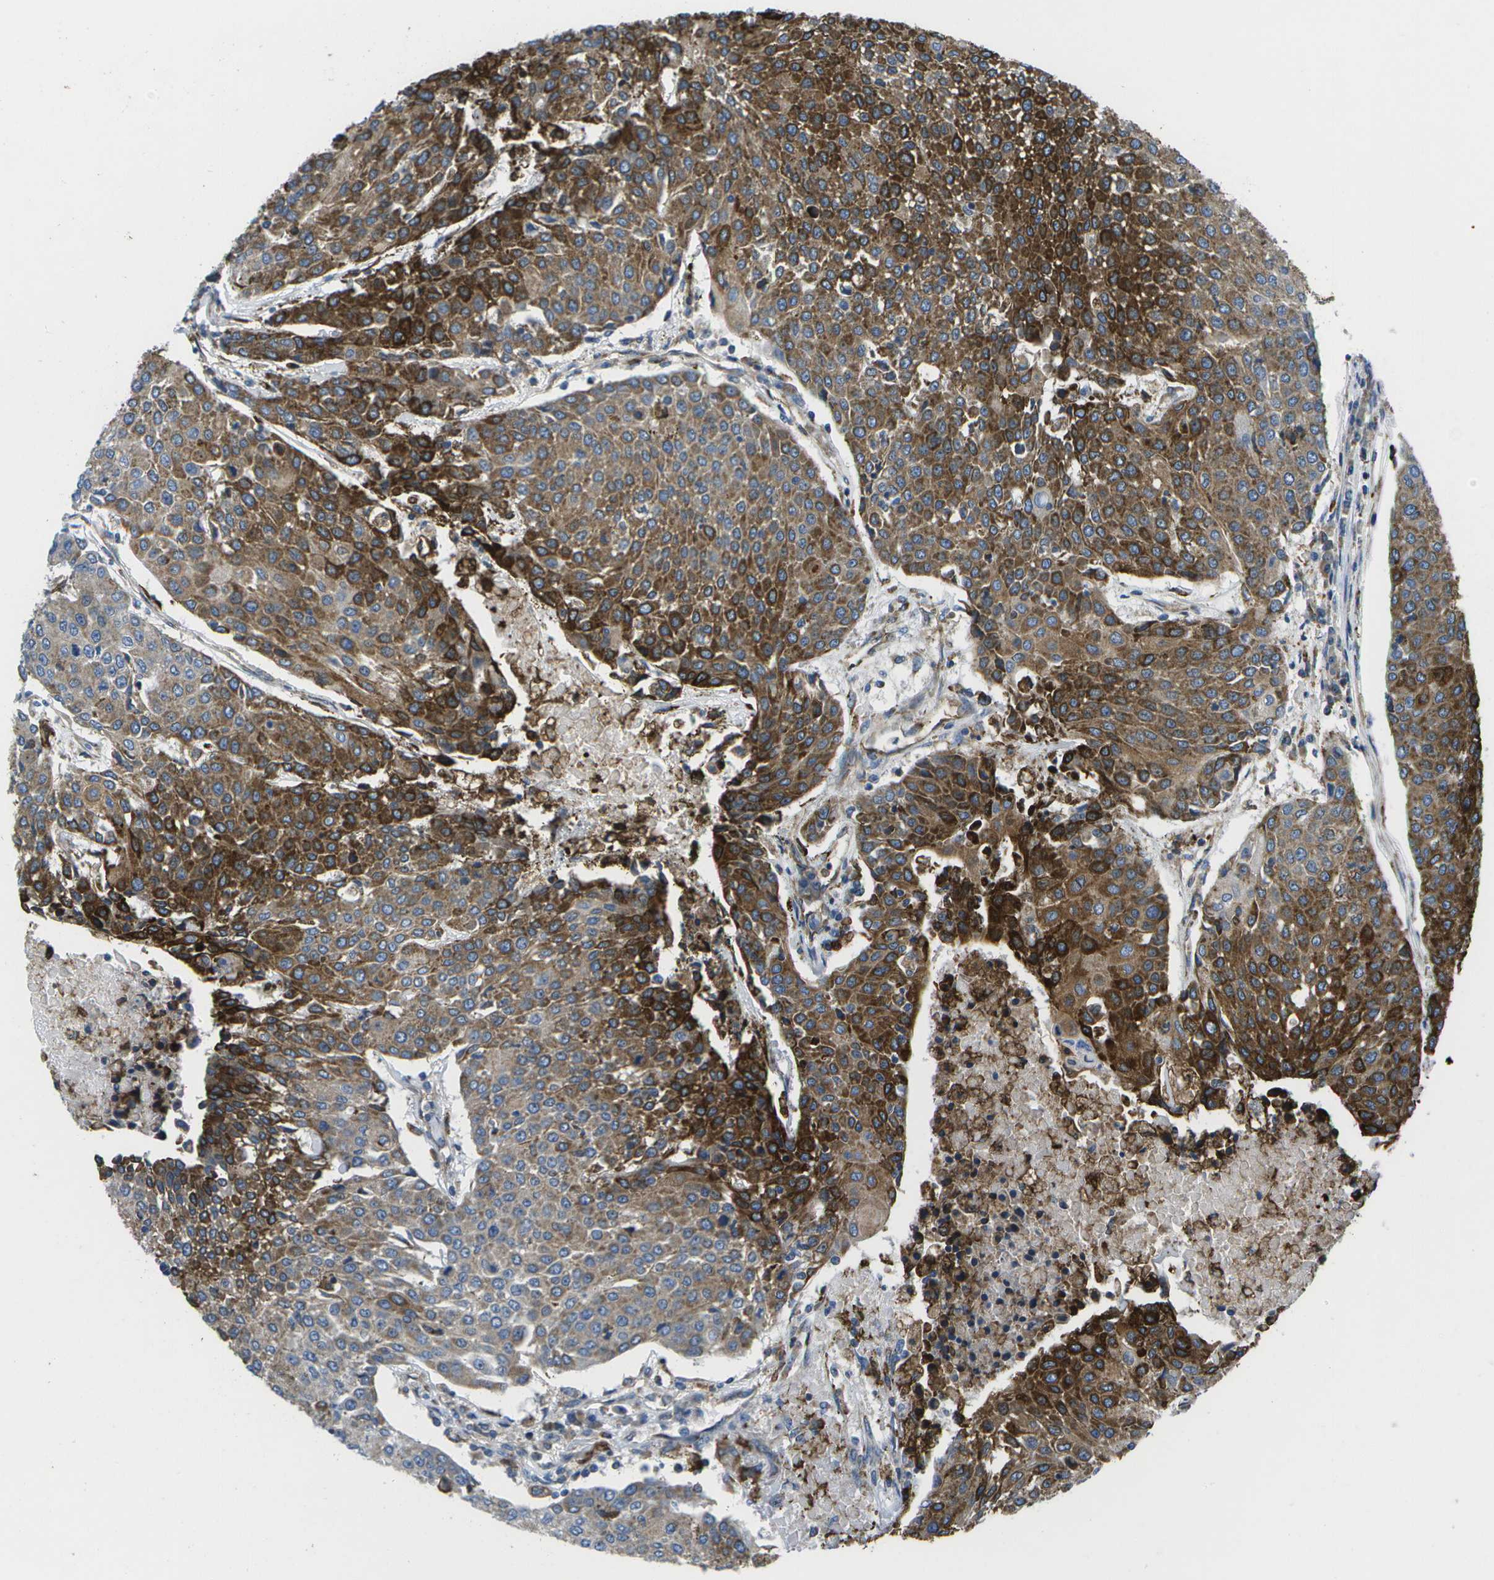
{"staining": {"intensity": "strong", "quantity": ">75%", "location": "cytoplasmic/membranous"}, "tissue": "urothelial cancer", "cell_type": "Tumor cells", "image_type": "cancer", "snomed": [{"axis": "morphology", "description": "Urothelial carcinoma, High grade"}, {"axis": "topography", "description": "Urinary bladder"}], "caption": "Immunohistochemistry (IHC) of high-grade urothelial carcinoma reveals high levels of strong cytoplasmic/membranous staining in about >75% of tumor cells. The protein is stained brown, and the nuclei are stained in blue (DAB (3,3'-diaminobenzidine) IHC with brightfield microscopy, high magnification).", "gene": "GDF5", "patient": {"sex": "female", "age": 85}}